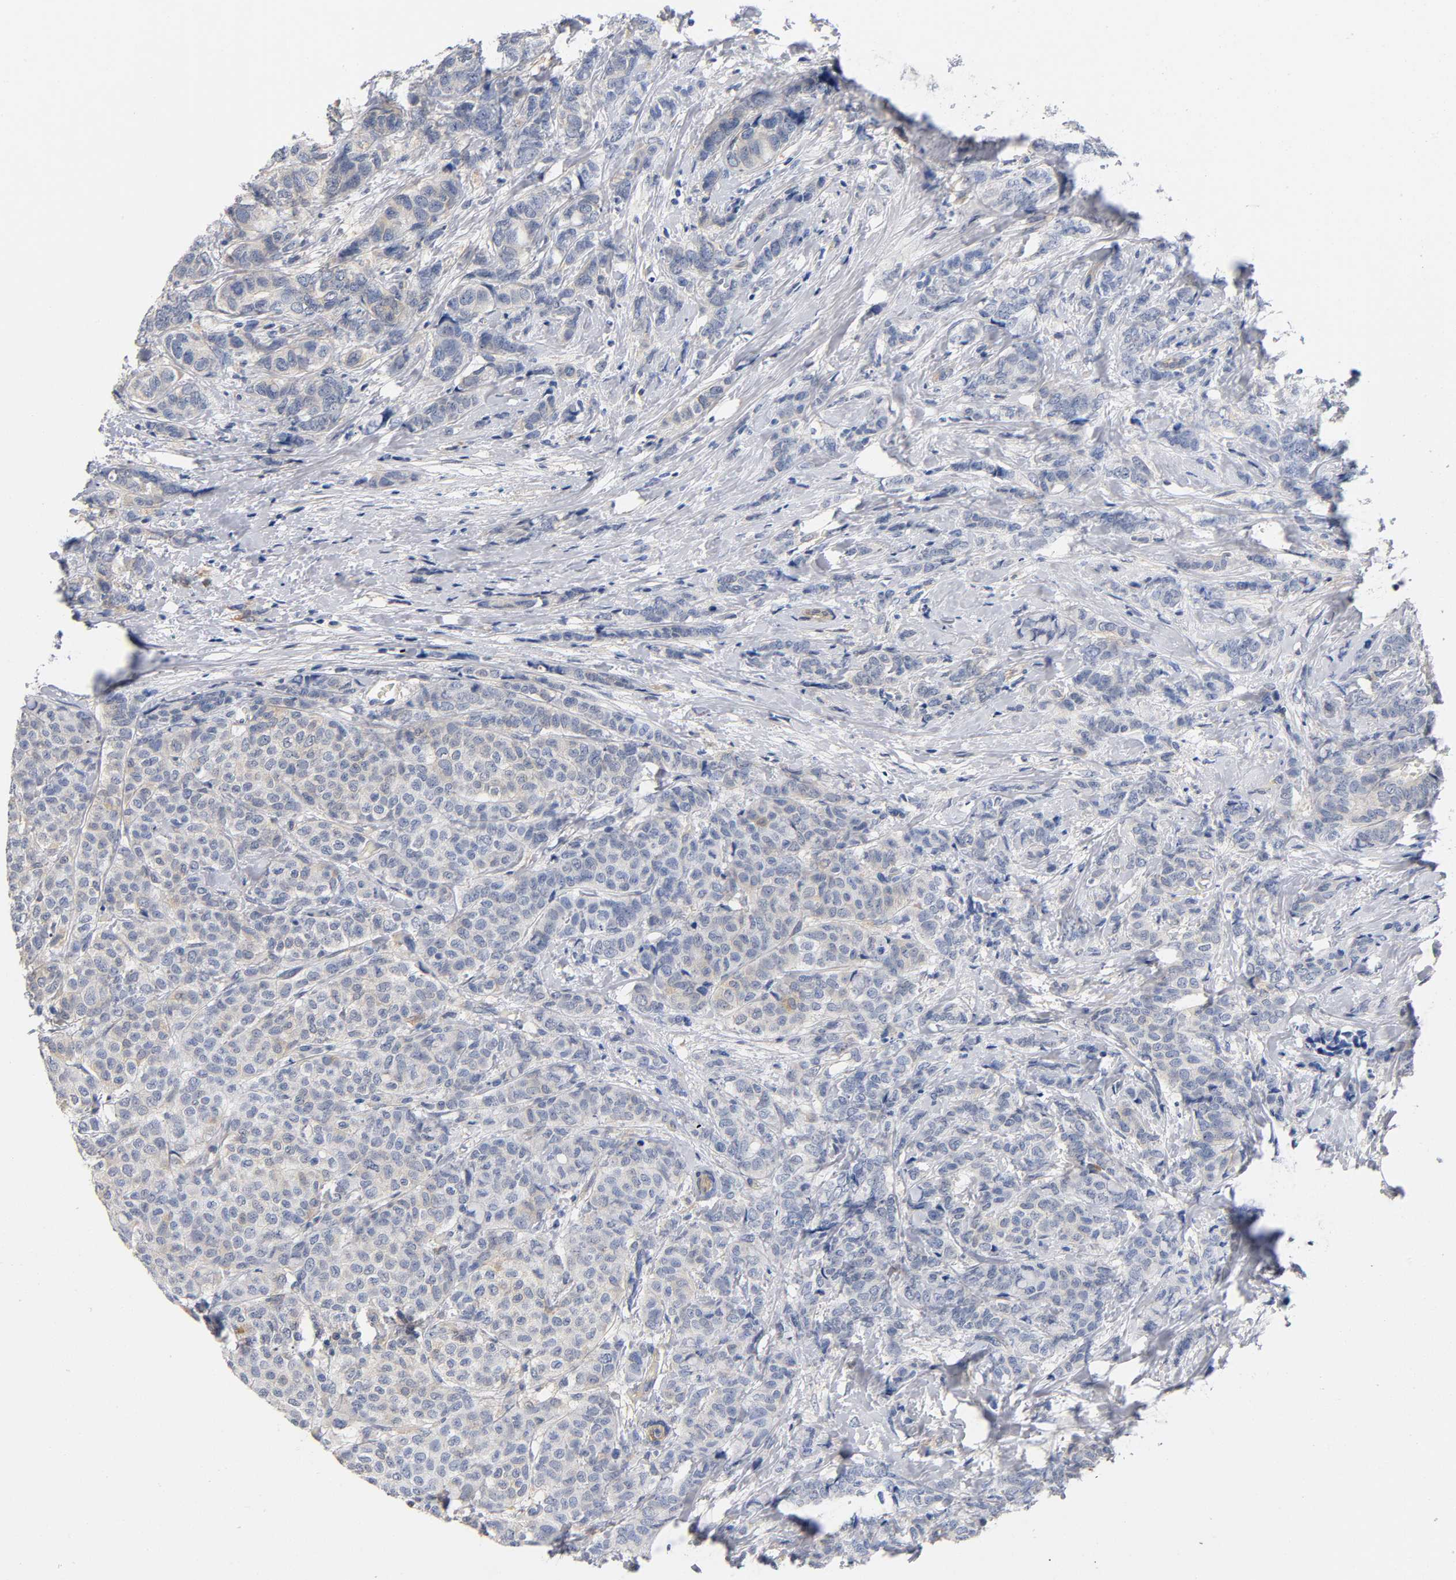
{"staining": {"intensity": "weak", "quantity": "25%-75%", "location": "cytoplasmic/membranous"}, "tissue": "breast cancer", "cell_type": "Tumor cells", "image_type": "cancer", "snomed": [{"axis": "morphology", "description": "Lobular carcinoma"}, {"axis": "topography", "description": "Breast"}], "caption": "Breast cancer (lobular carcinoma) was stained to show a protein in brown. There is low levels of weak cytoplasmic/membranous staining in approximately 25%-75% of tumor cells.", "gene": "TNC", "patient": {"sex": "female", "age": 60}}